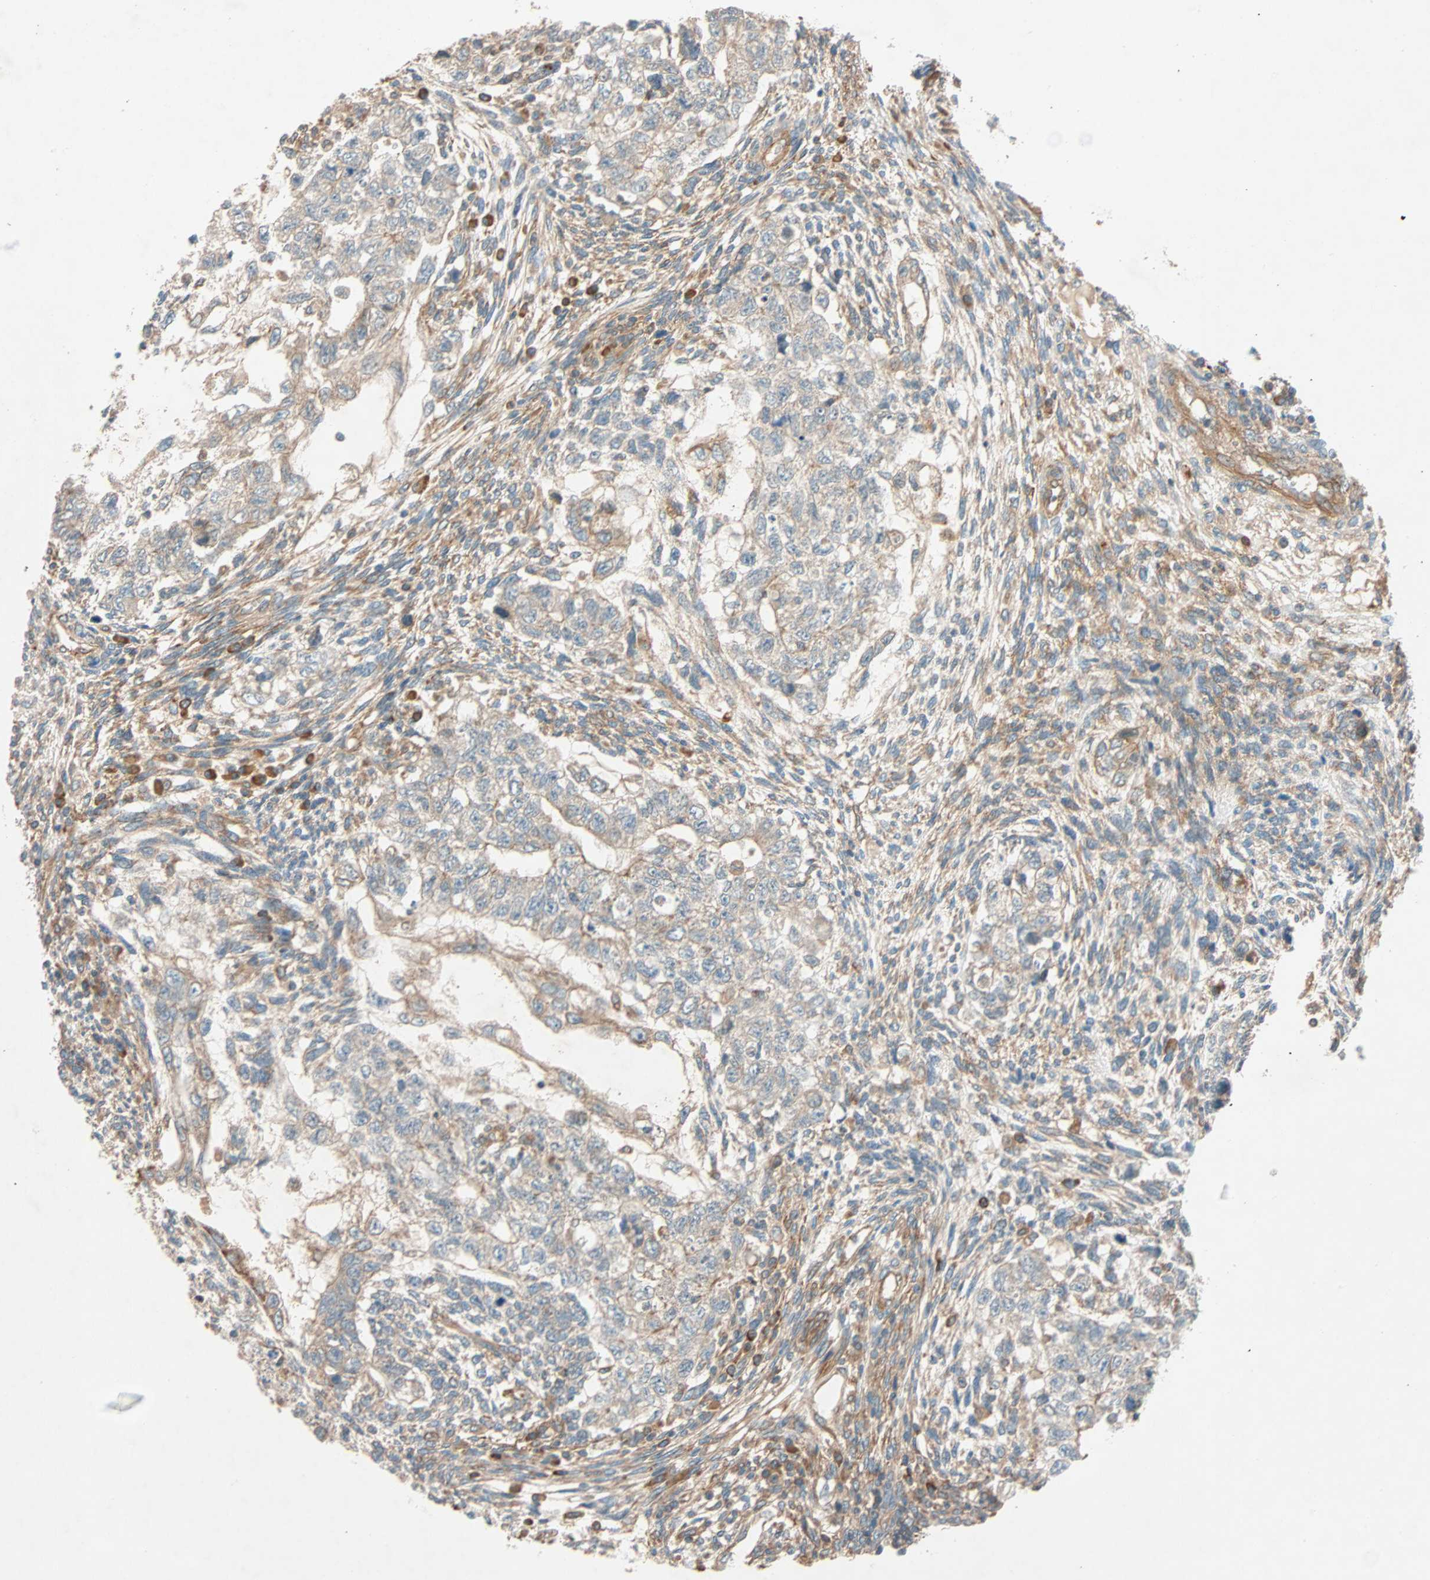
{"staining": {"intensity": "weak", "quantity": ">75%", "location": "cytoplasmic/membranous"}, "tissue": "testis cancer", "cell_type": "Tumor cells", "image_type": "cancer", "snomed": [{"axis": "morphology", "description": "Normal tissue, NOS"}, {"axis": "morphology", "description": "Carcinoma, Embryonal, NOS"}, {"axis": "topography", "description": "Testis"}], "caption": "DAB (3,3'-diaminobenzidine) immunohistochemical staining of human testis embryonal carcinoma exhibits weak cytoplasmic/membranous protein expression in about >75% of tumor cells.", "gene": "PHYH", "patient": {"sex": "male", "age": 36}}